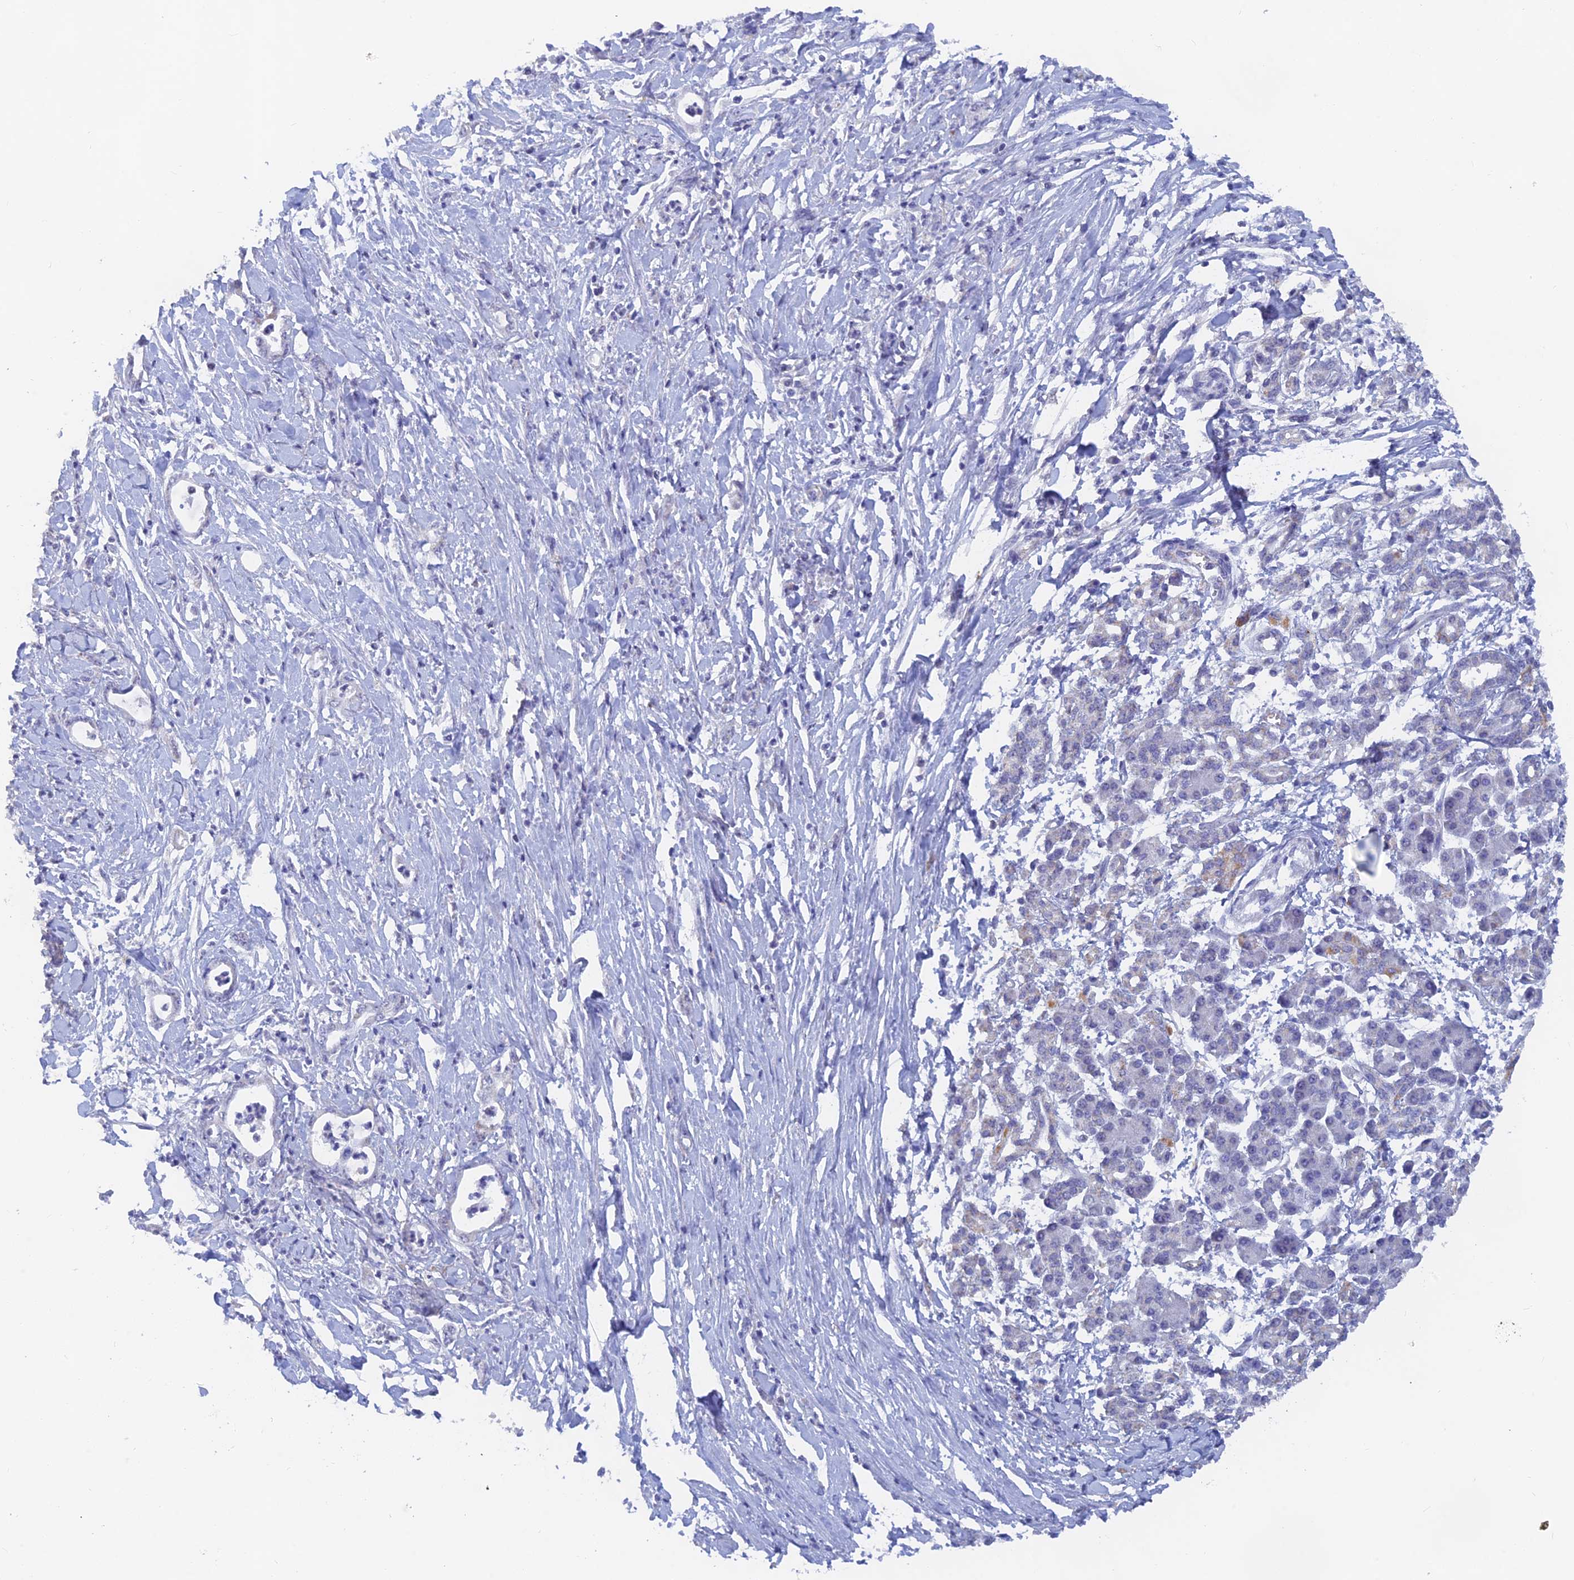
{"staining": {"intensity": "negative", "quantity": "none", "location": "none"}, "tissue": "pancreatic cancer", "cell_type": "Tumor cells", "image_type": "cancer", "snomed": [{"axis": "morphology", "description": "Normal tissue, NOS"}, {"axis": "morphology", "description": "Adenocarcinoma, NOS"}, {"axis": "topography", "description": "Pancreas"}], "caption": "DAB immunohistochemical staining of pancreatic cancer (adenocarcinoma) demonstrates no significant positivity in tumor cells.", "gene": "LRIF1", "patient": {"sex": "female", "age": 55}}